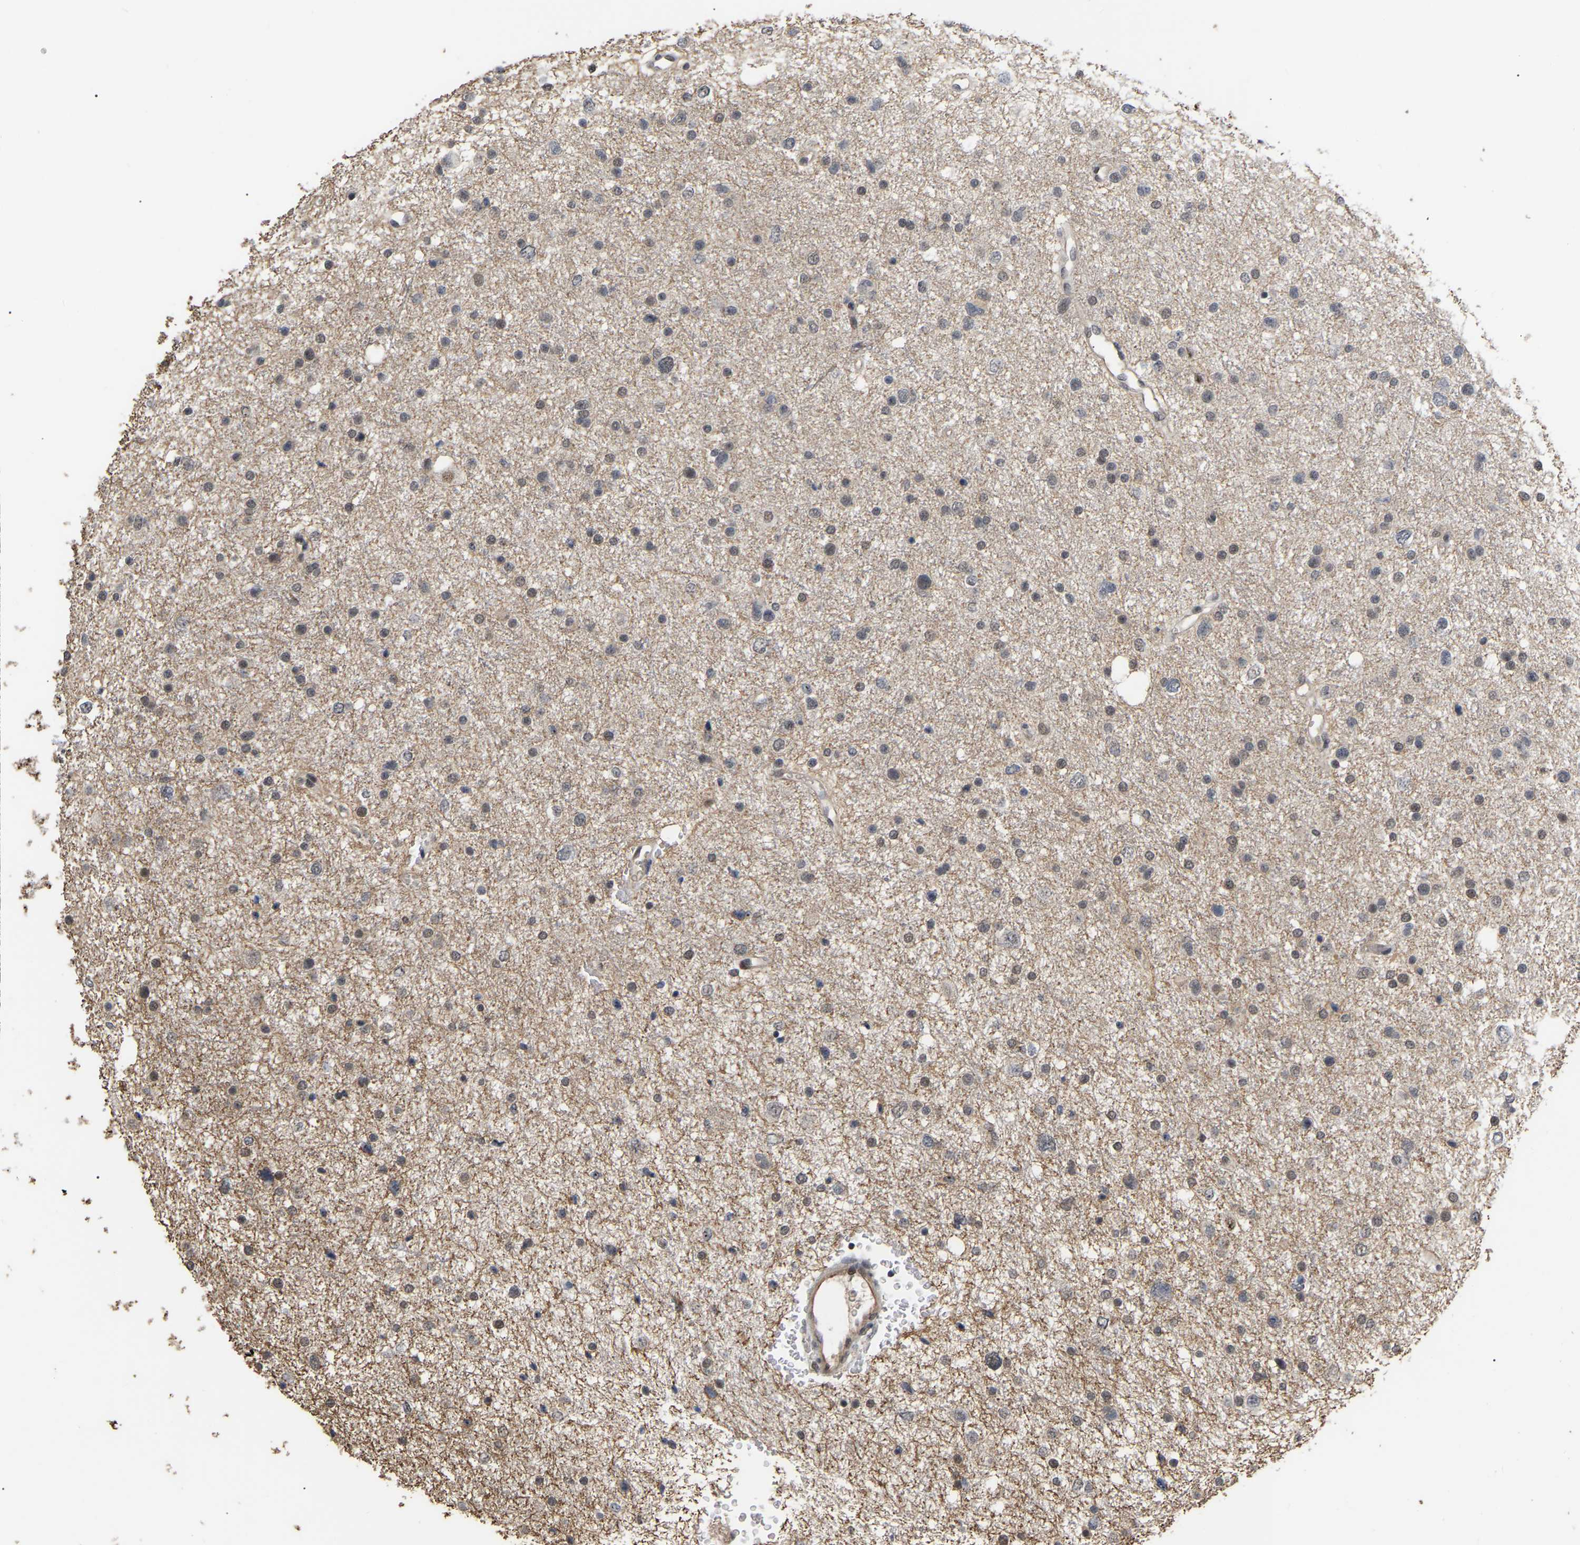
{"staining": {"intensity": "weak", "quantity": "<25%", "location": "nuclear"}, "tissue": "glioma", "cell_type": "Tumor cells", "image_type": "cancer", "snomed": [{"axis": "morphology", "description": "Glioma, malignant, Low grade"}, {"axis": "topography", "description": "Brain"}], "caption": "An immunohistochemistry (IHC) histopathology image of glioma is shown. There is no staining in tumor cells of glioma.", "gene": "JAZF1", "patient": {"sex": "female", "age": 37}}